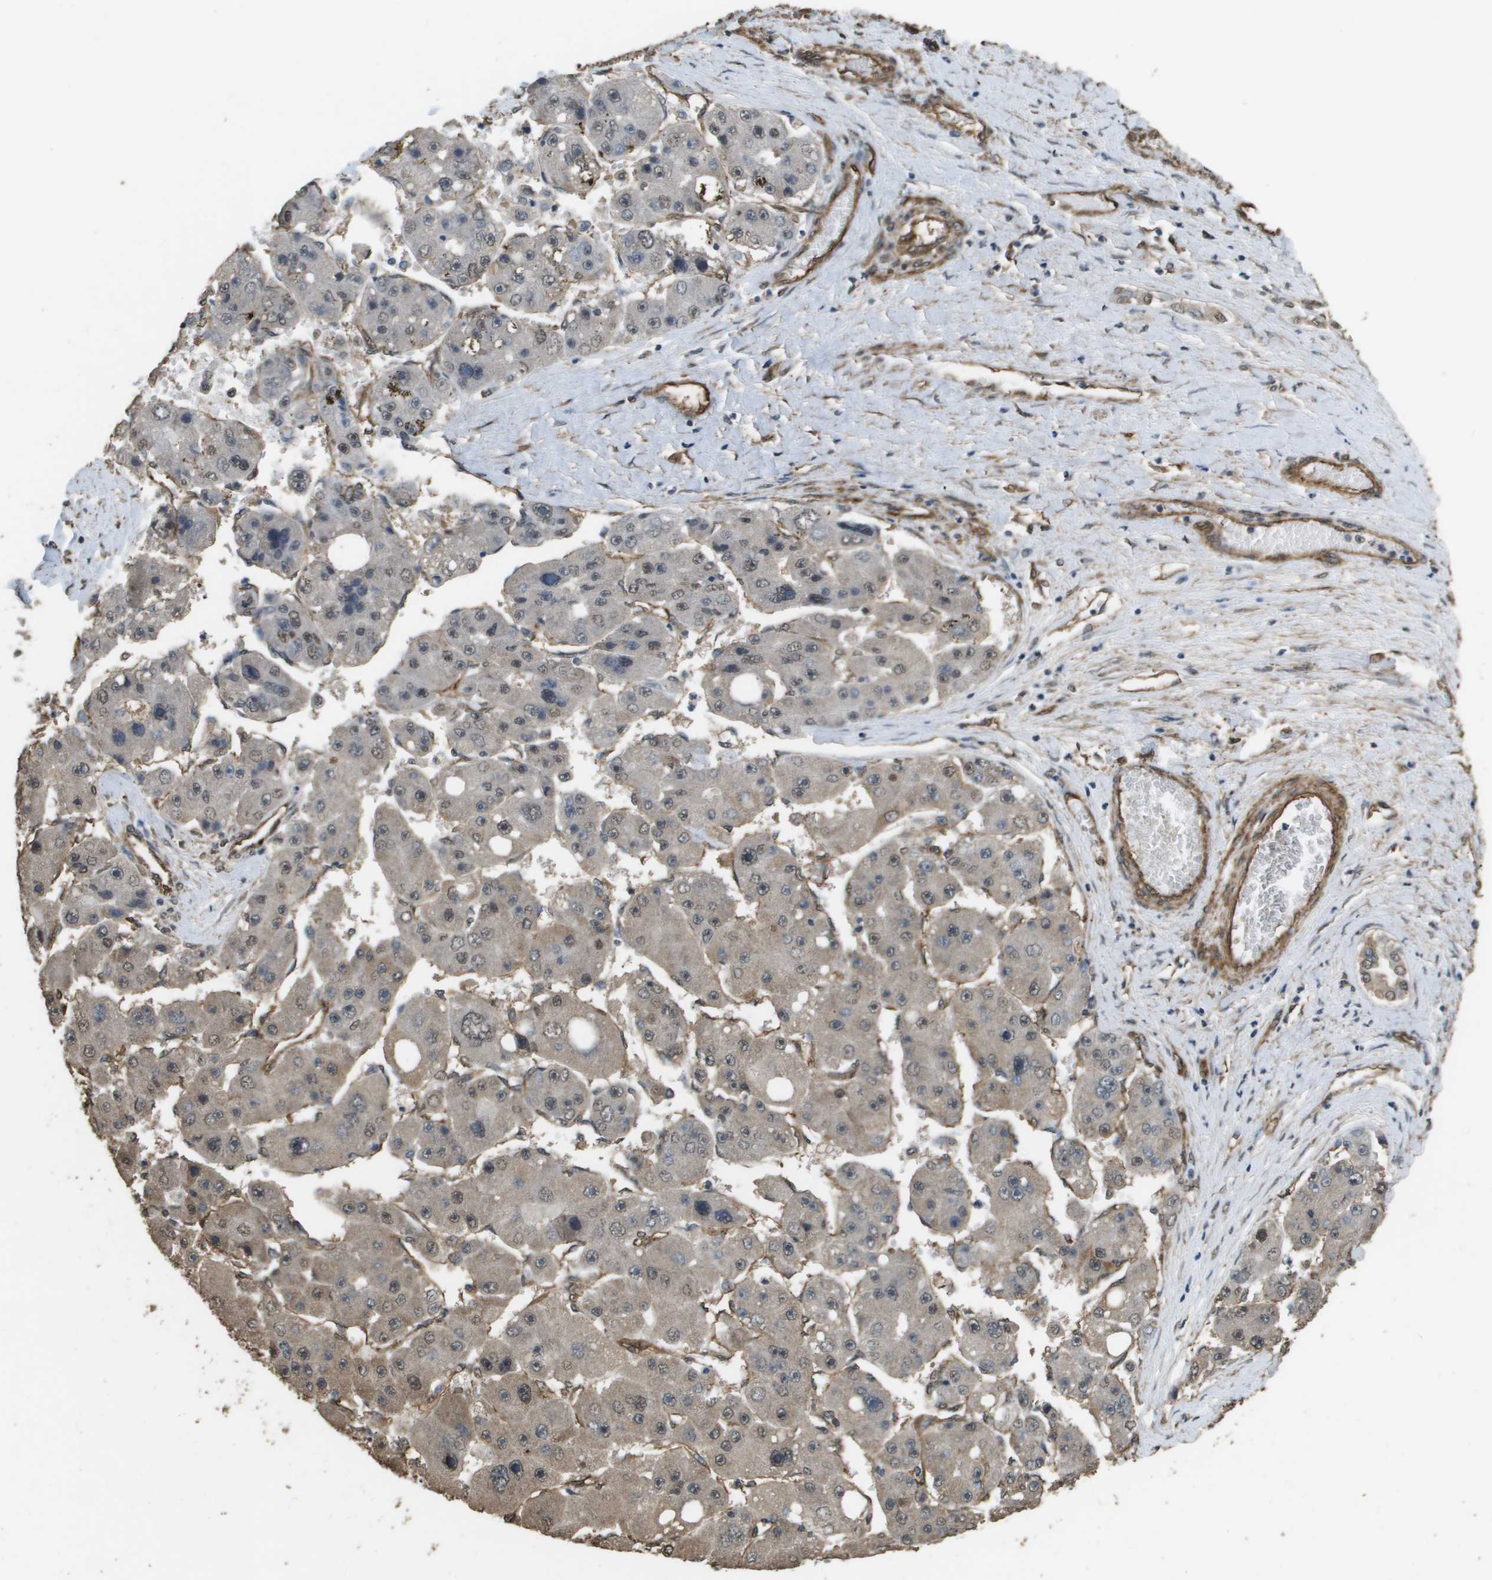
{"staining": {"intensity": "weak", "quantity": "25%-75%", "location": "cytoplasmic/membranous,nuclear"}, "tissue": "liver cancer", "cell_type": "Tumor cells", "image_type": "cancer", "snomed": [{"axis": "morphology", "description": "Carcinoma, Hepatocellular, NOS"}, {"axis": "topography", "description": "Liver"}], "caption": "IHC of human liver cancer (hepatocellular carcinoma) shows low levels of weak cytoplasmic/membranous and nuclear positivity in about 25%-75% of tumor cells. Immunohistochemistry stains the protein of interest in brown and the nuclei are stained blue.", "gene": "AAMP", "patient": {"sex": "female", "age": 61}}